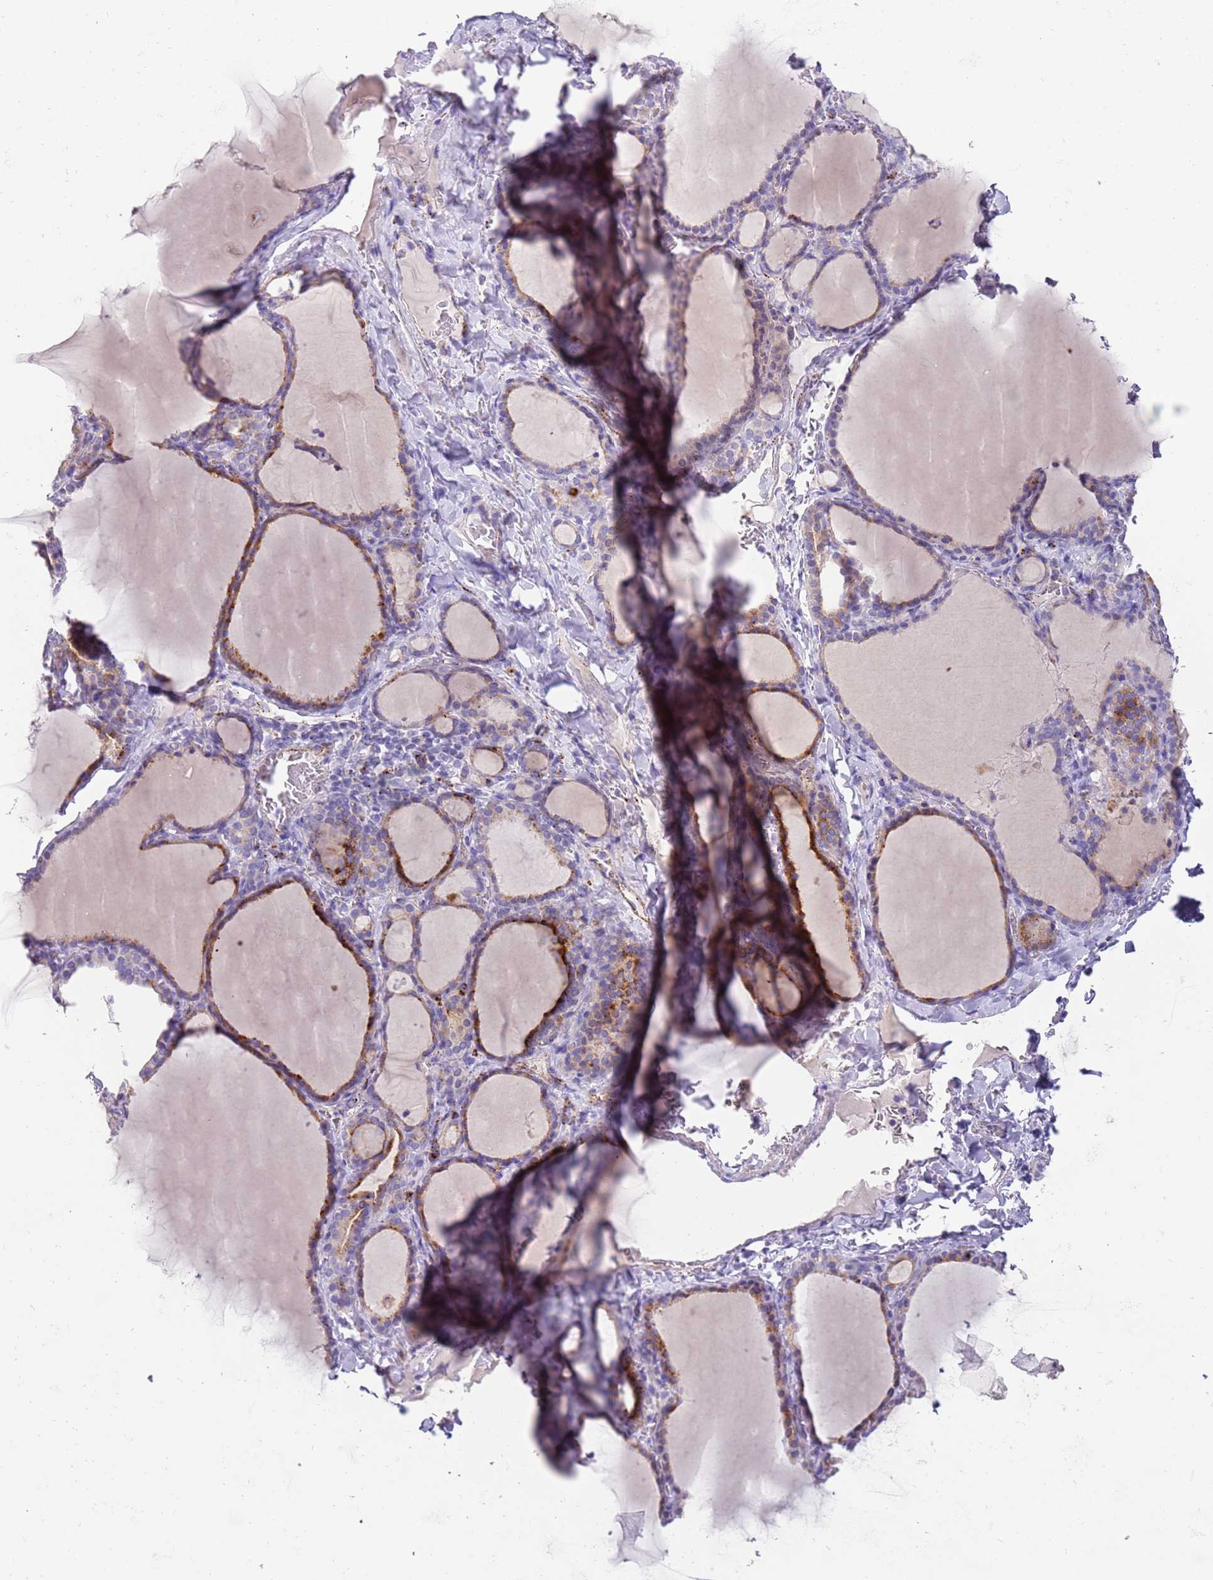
{"staining": {"intensity": "moderate", "quantity": "25%-75%", "location": "cytoplasmic/membranous"}, "tissue": "thyroid gland", "cell_type": "Glandular cells", "image_type": "normal", "snomed": [{"axis": "morphology", "description": "Normal tissue, NOS"}, {"axis": "topography", "description": "Thyroid gland"}], "caption": "The immunohistochemical stain highlights moderate cytoplasmic/membranous staining in glandular cells of unremarkable thyroid gland.", "gene": "LRRN3", "patient": {"sex": "female", "age": 39}}